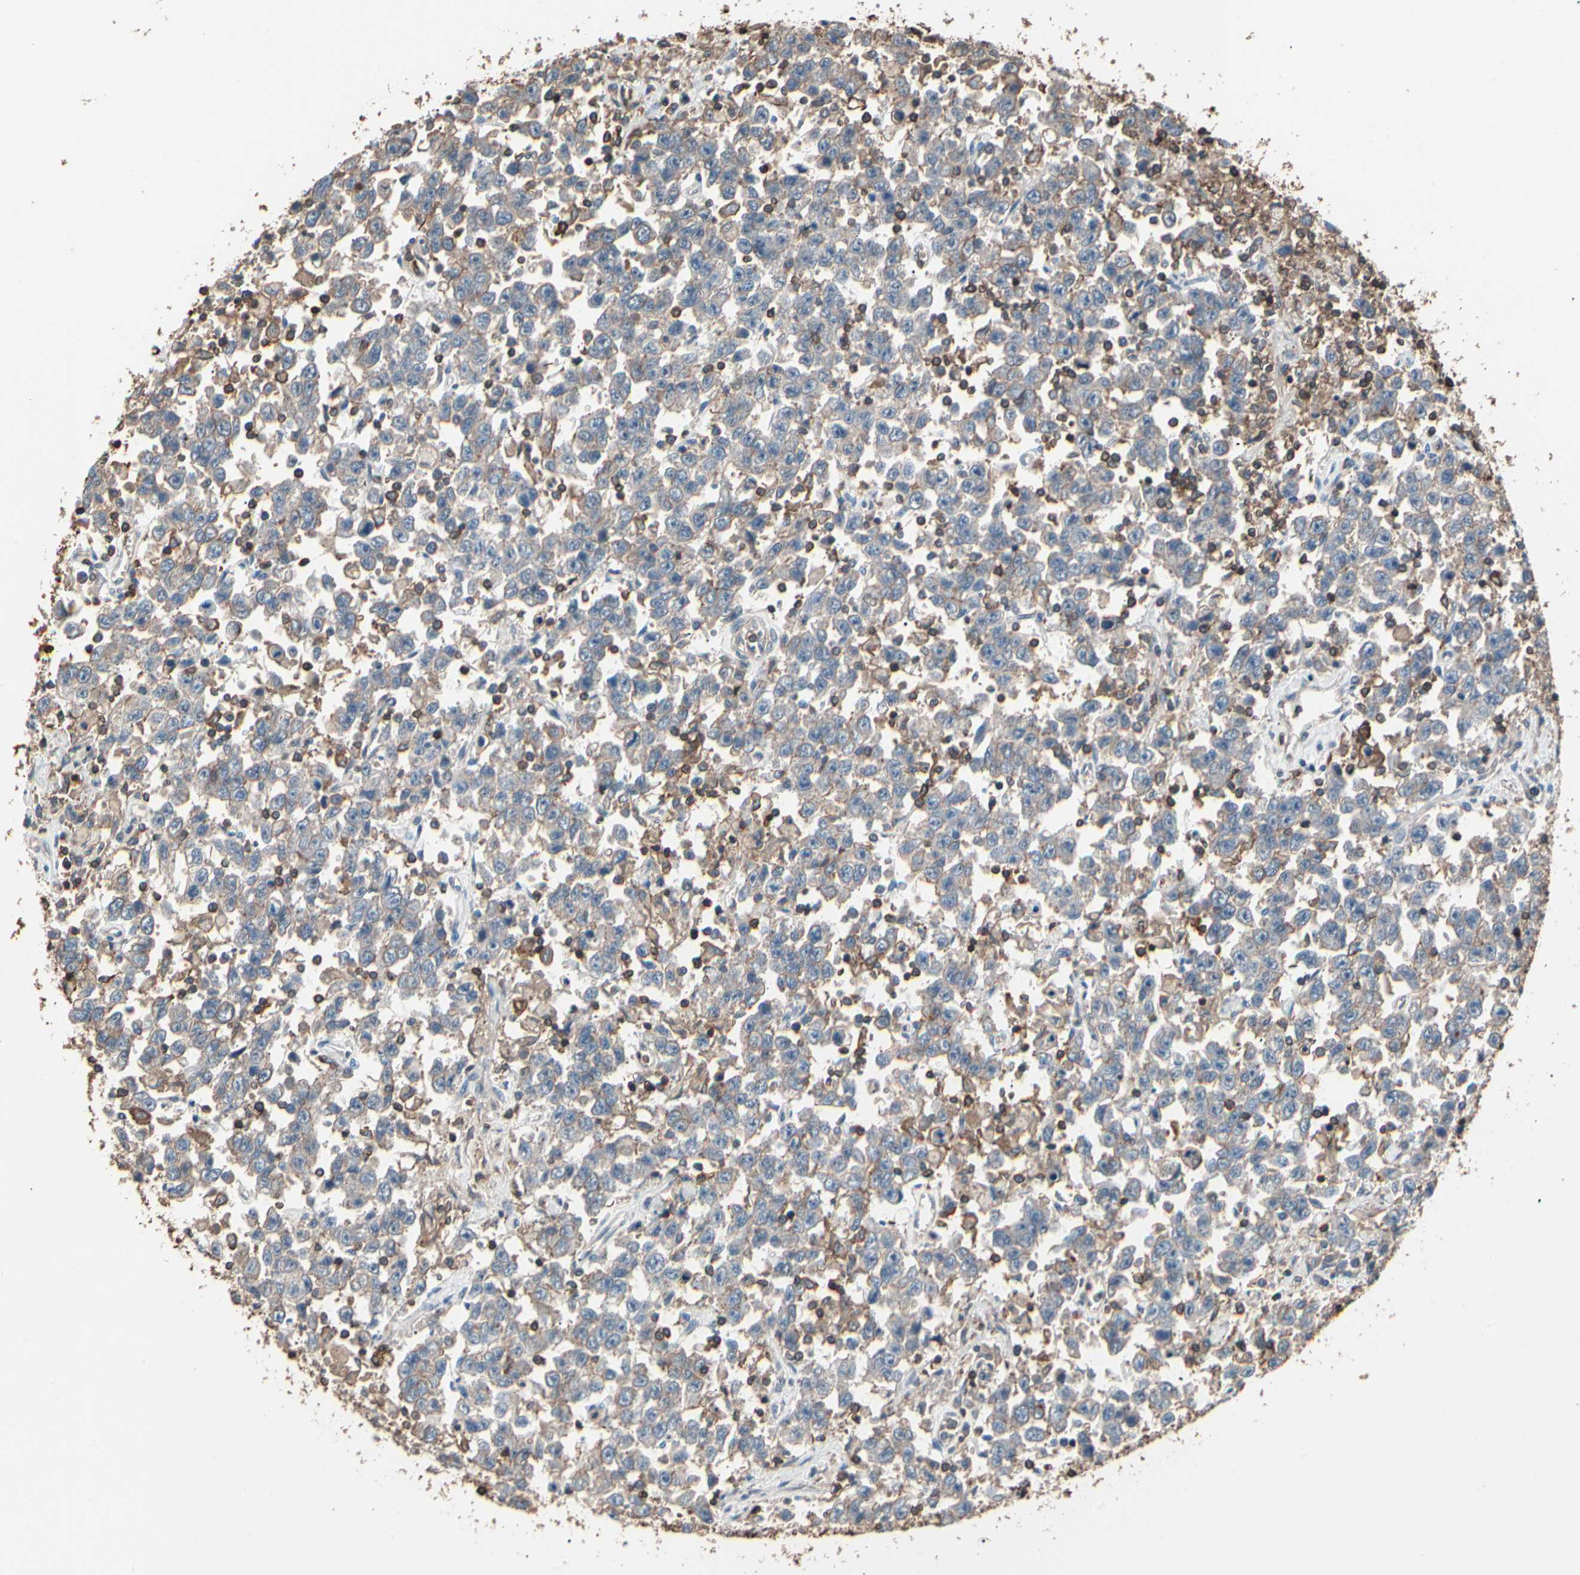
{"staining": {"intensity": "weak", "quantity": "25%-75%", "location": "cytoplasmic/membranous"}, "tissue": "testis cancer", "cell_type": "Tumor cells", "image_type": "cancer", "snomed": [{"axis": "morphology", "description": "Seminoma, NOS"}, {"axis": "topography", "description": "Testis"}], "caption": "Human testis cancer (seminoma) stained with a brown dye displays weak cytoplasmic/membranous positive staining in approximately 25%-75% of tumor cells.", "gene": "MAPK13", "patient": {"sex": "male", "age": 41}}